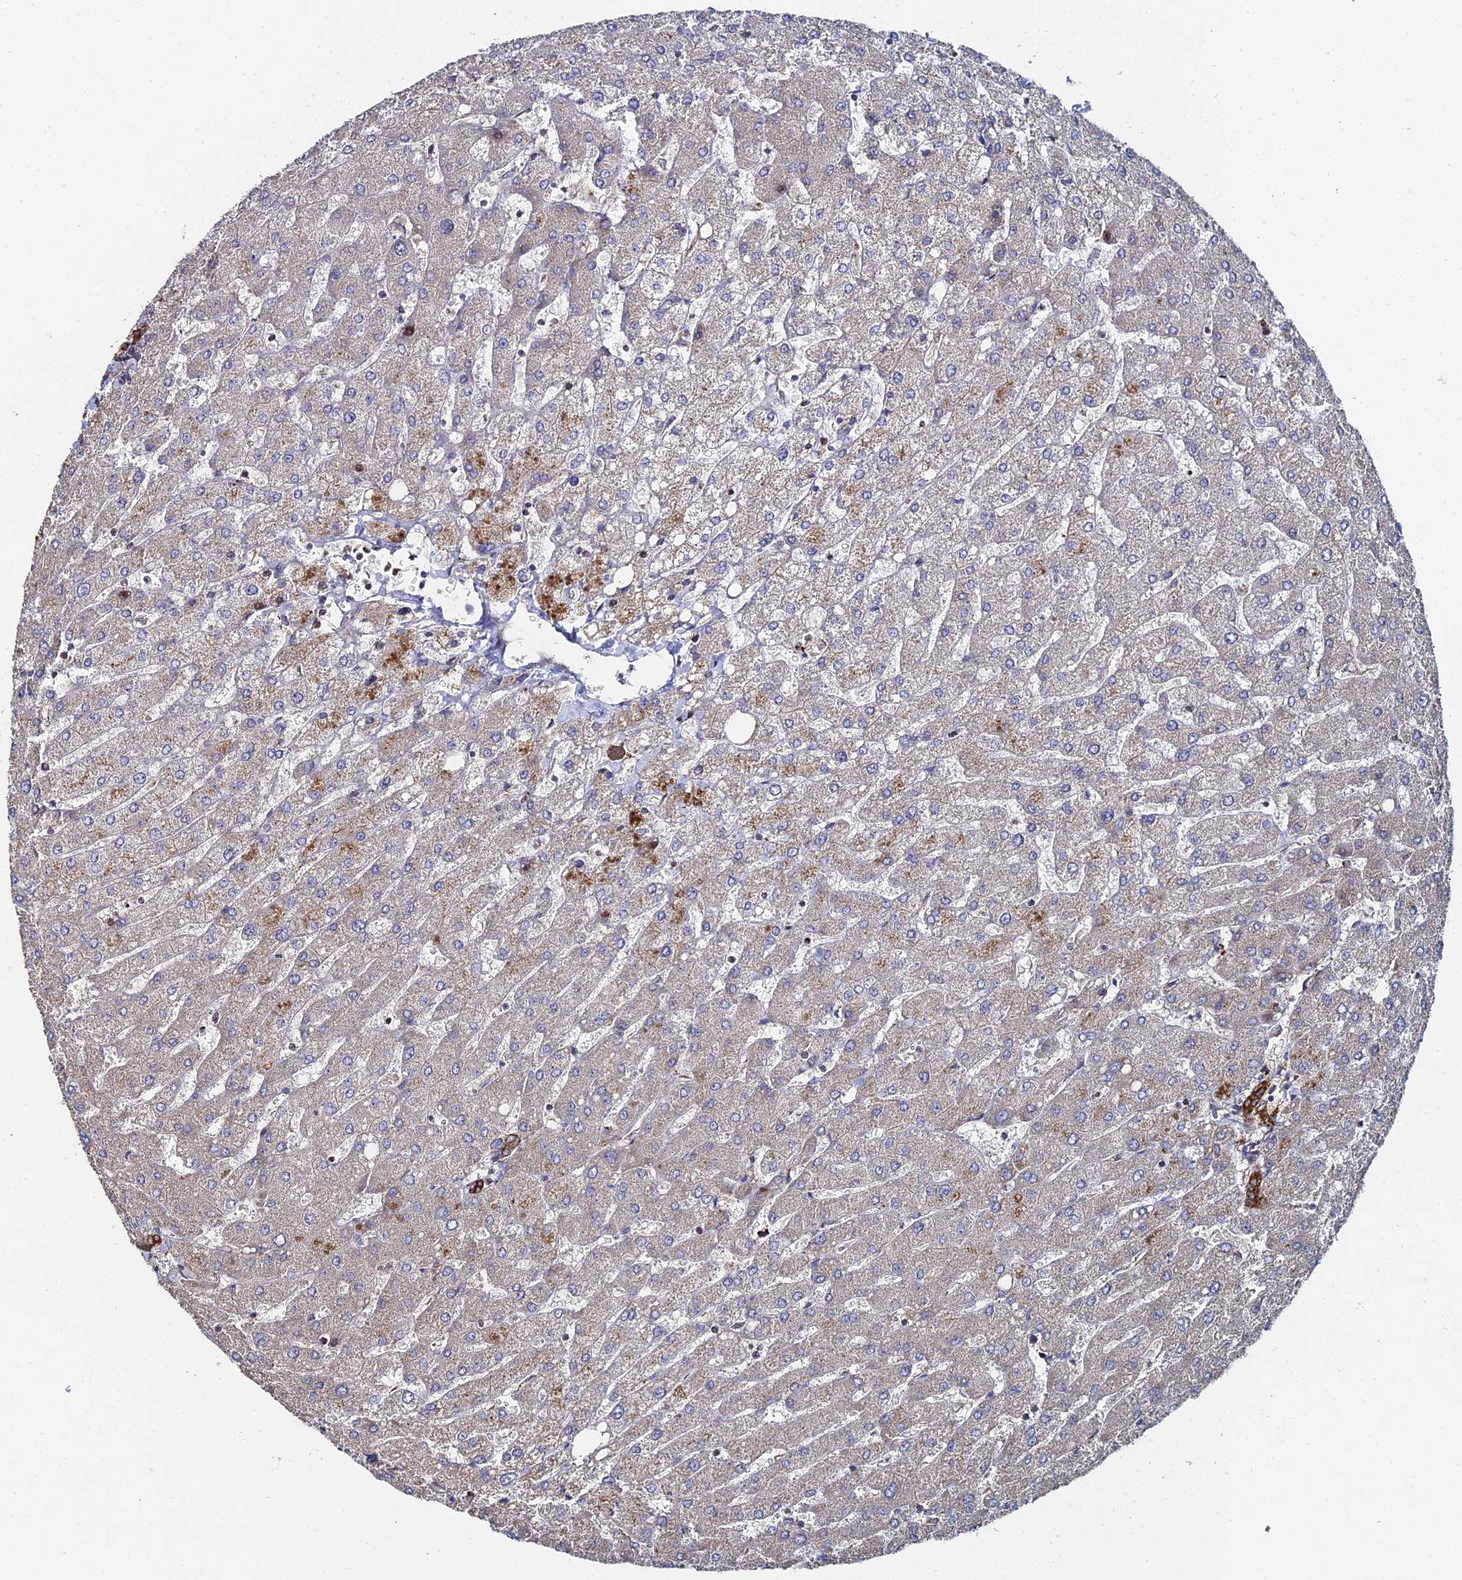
{"staining": {"intensity": "strong", "quantity": "25%-75%", "location": "cytoplasmic/membranous"}, "tissue": "liver", "cell_type": "Cholangiocytes", "image_type": "normal", "snomed": [{"axis": "morphology", "description": "Normal tissue, NOS"}, {"axis": "topography", "description": "Liver"}], "caption": "Immunohistochemistry (IHC) (DAB) staining of unremarkable human liver demonstrates strong cytoplasmic/membranous protein positivity in about 25%-75% of cholangiocytes. The protein is stained brown, and the nuclei are stained in blue (DAB (3,3'-diaminobenzidine) IHC with brightfield microscopy, high magnification).", "gene": "SGMS1", "patient": {"sex": "male", "age": 55}}